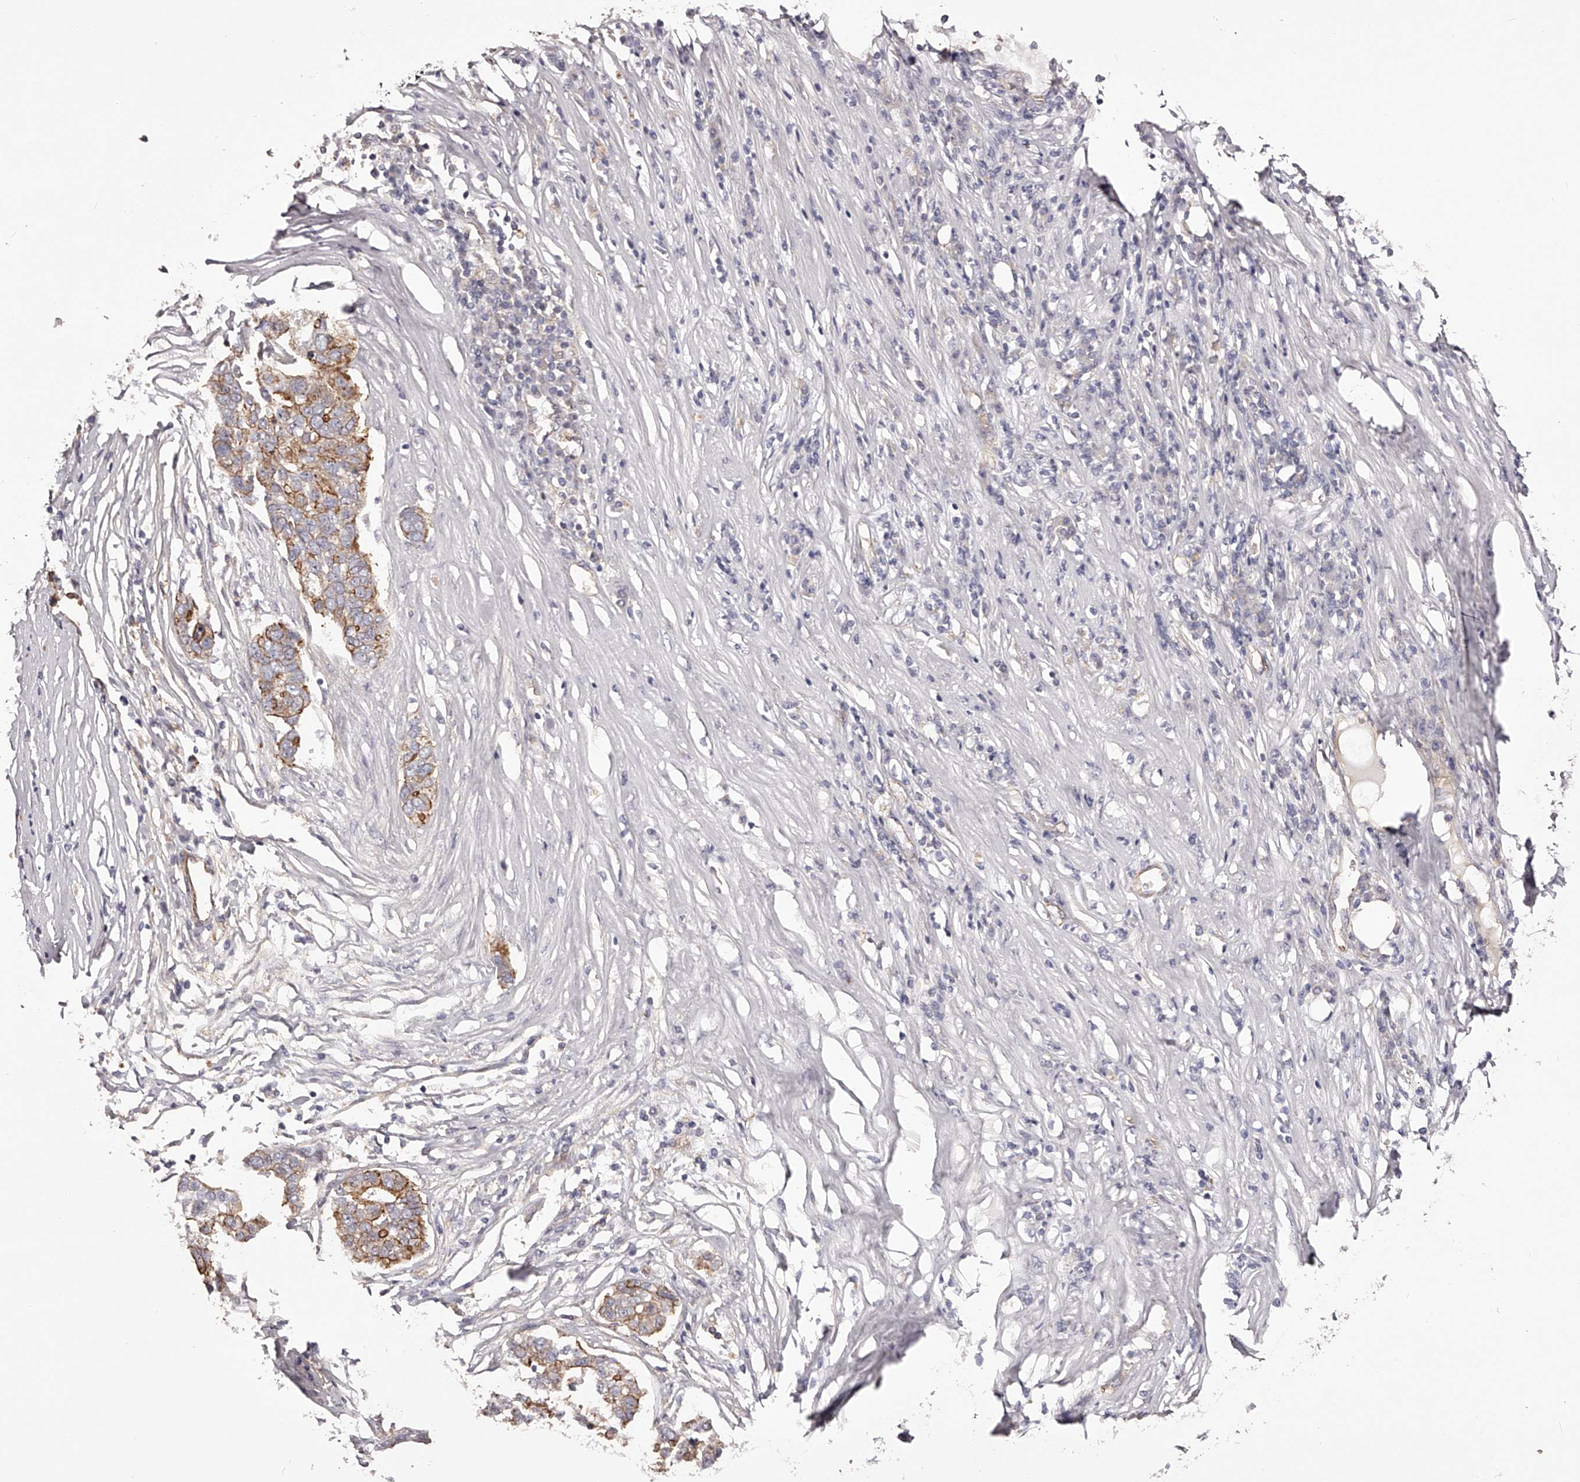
{"staining": {"intensity": "moderate", "quantity": ">75%", "location": "cytoplasmic/membranous"}, "tissue": "pancreatic cancer", "cell_type": "Tumor cells", "image_type": "cancer", "snomed": [{"axis": "morphology", "description": "Adenocarcinoma, NOS"}, {"axis": "topography", "description": "Pancreas"}], "caption": "Pancreatic adenocarcinoma stained with a protein marker shows moderate staining in tumor cells.", "gene": "LTV1", "patient": {"sex": "female", "age": 61}}